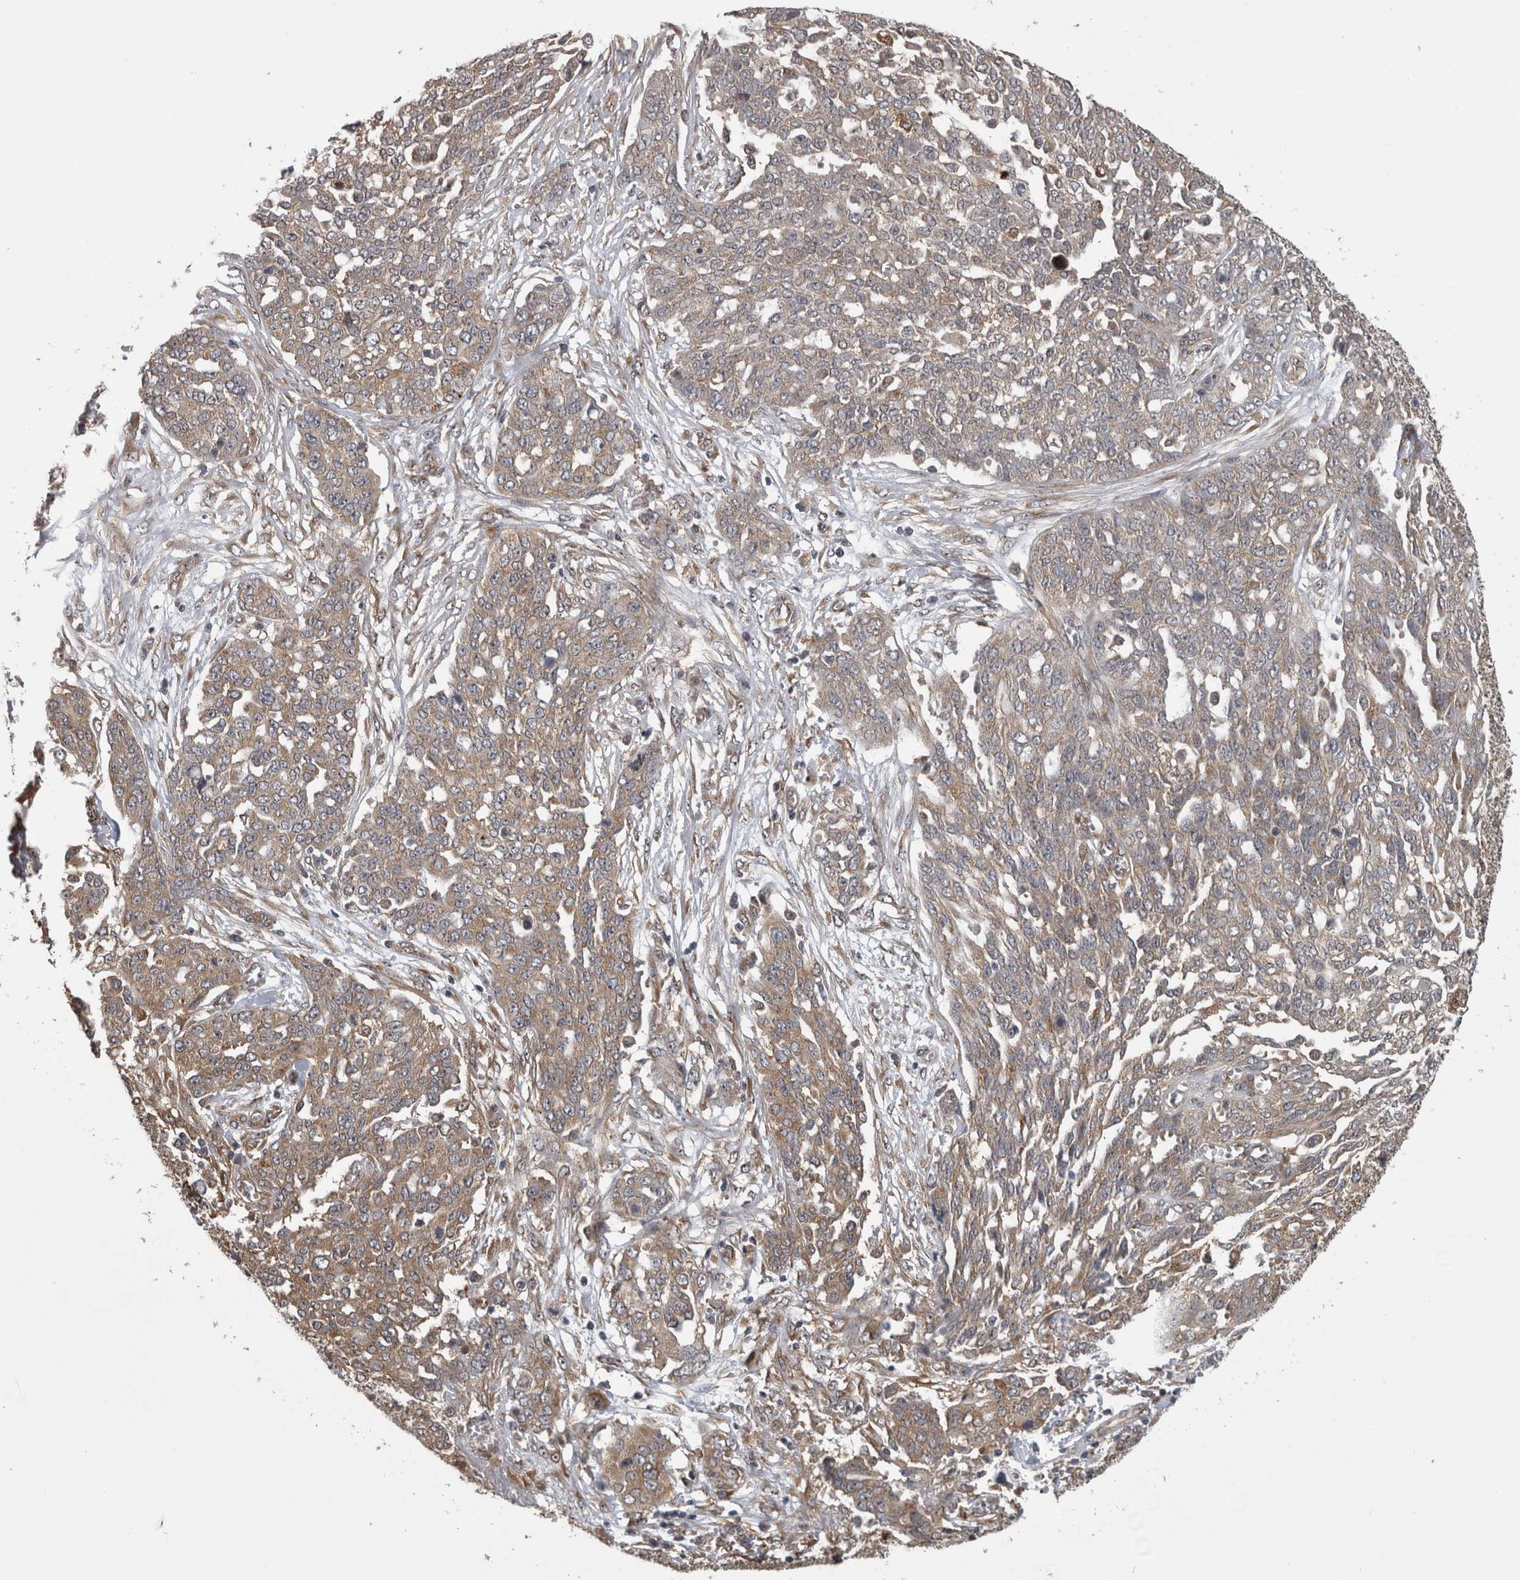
{"staining": {"intensity": "moderate", "quantity": ">75%", "location": "cytoplasmic/membranous"}, "tissue": "ovarian cancer", "cell_type": "Tumor cells", "image_type": "cancer", "snomed": [{"axis": "morphology", "description": "Cystadenocarcinoma, serous, NOS"}, {"axis": "topography", "description": "Soft tissue"}, {"axis": "topography", "description": "Ovary"}], "caption": "Serous cystadenocarcinoma (ovarian) stained with DAB immunohistochemistry (IHC) exhibits medium levels of moderate cytoplasmic/membranous positivity in about >75% of tumor cells. (DAB IHC with brightfield microscopy, high magnification).", "gene": "ATXN2", "patient": {"sex": "female", "age": 57}}